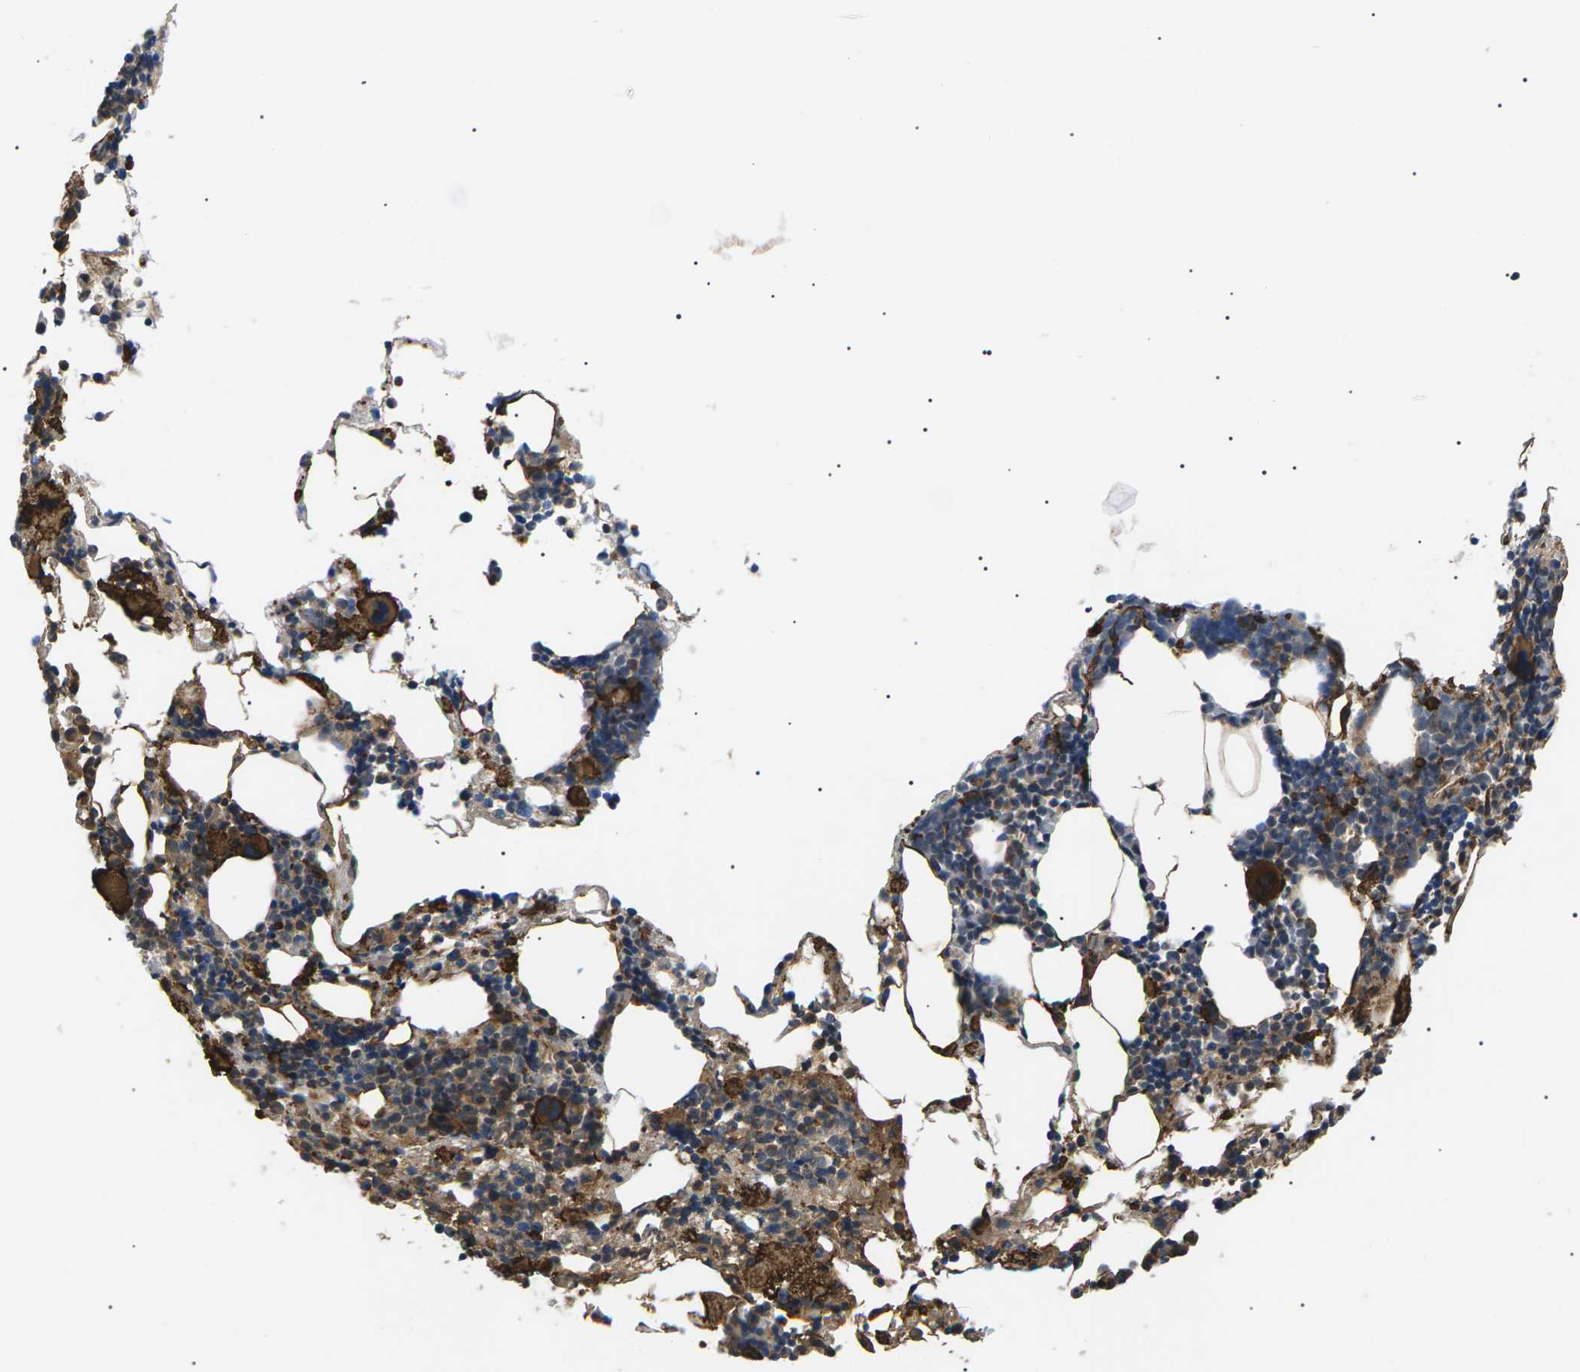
{"staining": {"intensity": "strong", "quantity": "<25%", "location": "cytoplasmic/membranous"}, "tissue": "bone marrow", "cell_type": "Hematopoietic cells", "image_type": "normal", "snomed": [{"axis": "morphology", "description": "Normal tissue, NOS"}, {"axis": "morphology", "description": "Inflammation, NOS"}, {"axis": "topography", "description": "Bone marrow"}], "caption": "Hematopoietic cells display medium levels of strong cytoplasmic/membranous expression in approximately <25% of cells in benign human bone marrow.", "gene": "TMTC4", "patient": {"sex": "female", "age": 64}}